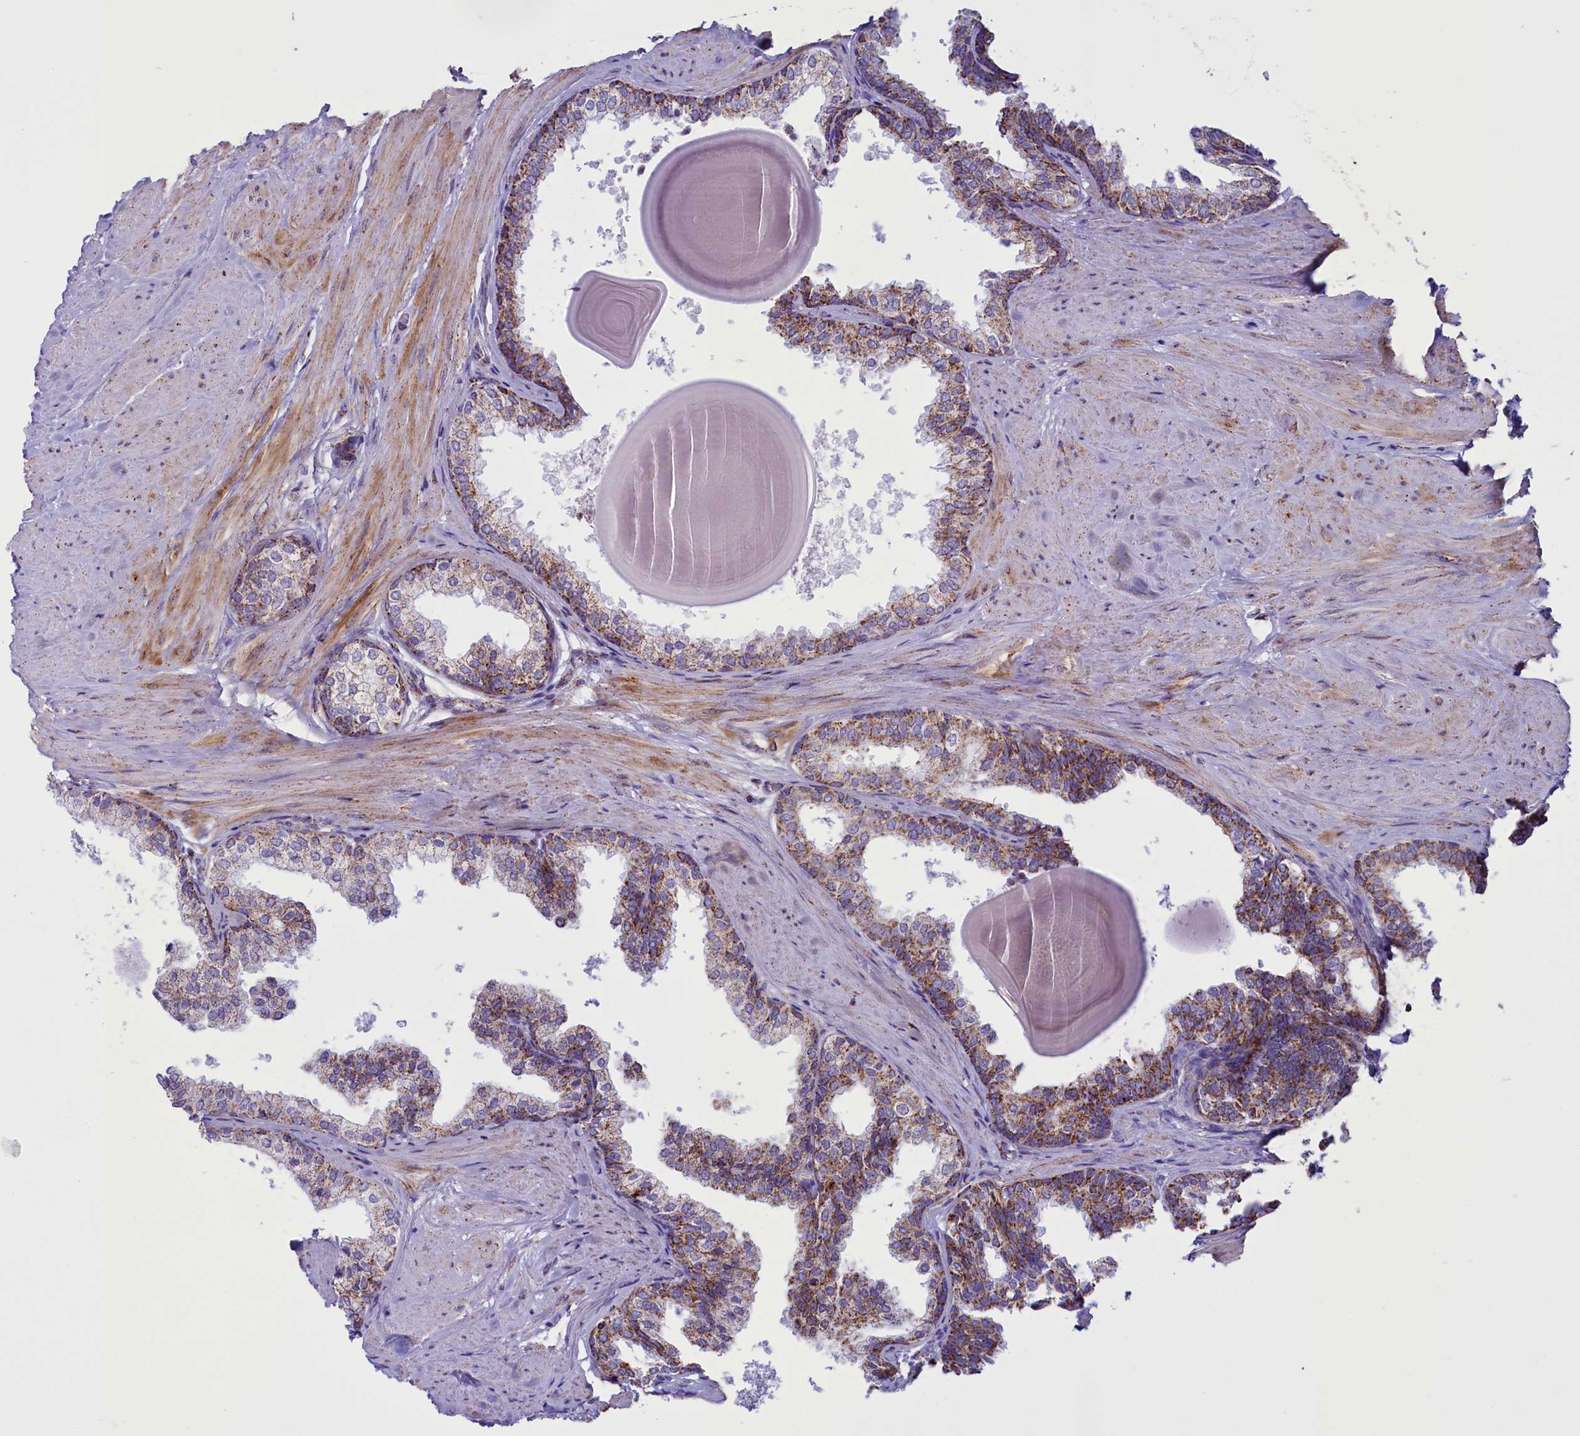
{"staining": {"intensity": "moderate", "quantity": ">75%", "location": "cytoplasmic/membranous"}, "tissue": "prostate", "cell_type": "Glandular cells", "image_type": "normal", "snomed": [{"axis": "morphology", "description": "Normal tissue, NOS"}, {"axis": "topography", "description": "Prostate"}], "caption": "IHC (DAB) staining of unremarkable prostate demonstrates moderate cytoplasmic/membranous protein expression in approximately >75% of glandular cells.", "gene": "ICA1L", "patient": {"sex": "male", "age": 48}}